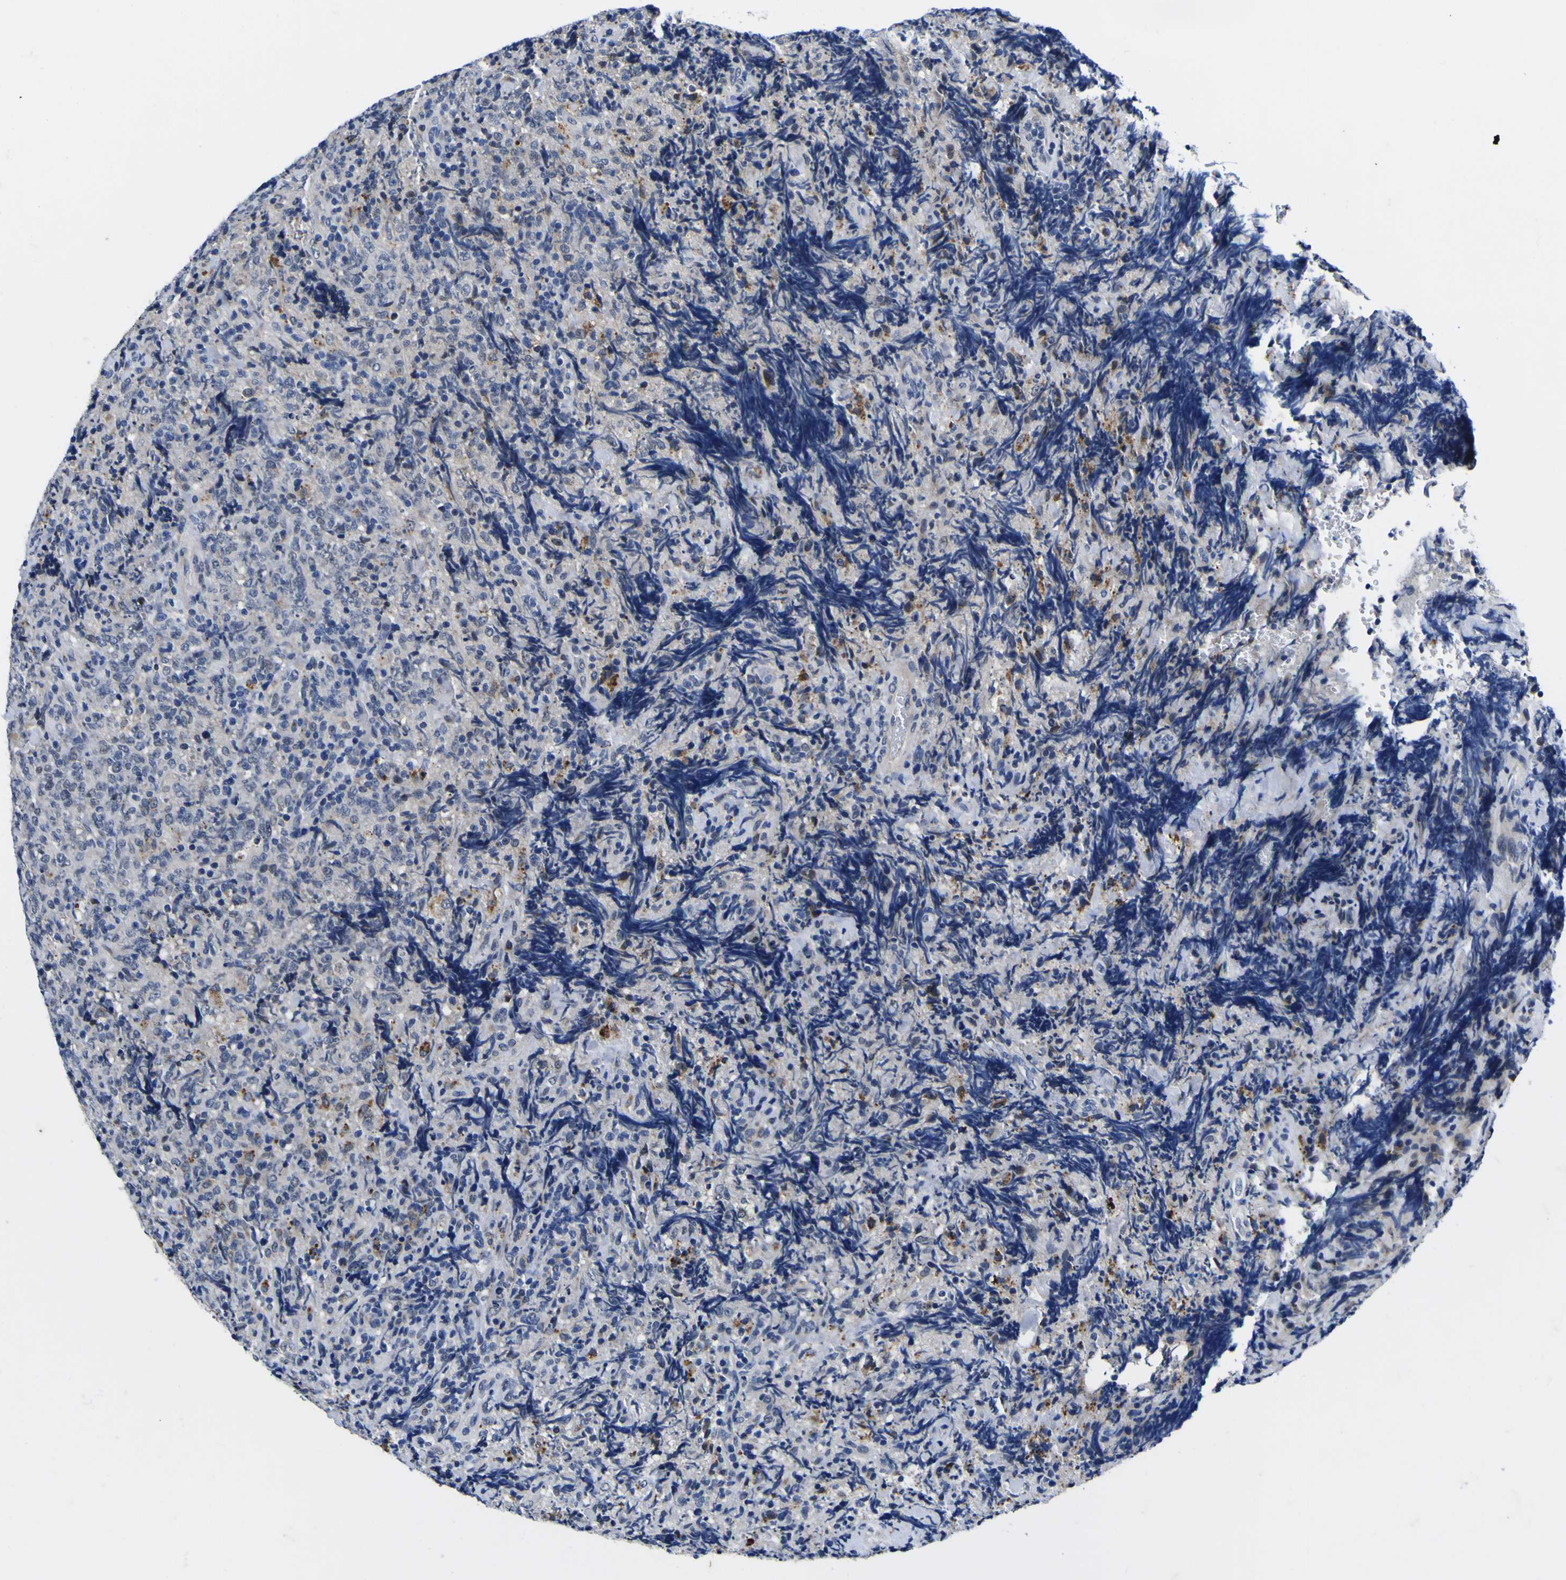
{"staining": {"intensity": "negative", "quantity": "none", "location": "none"}, "tissue": "lymphoma", "cell_type": "Tumor cells", "image_type": "cancer", "snomed": [{"axis": "morphology", "description": "Malignant lymphoma, non-Hodgkin's type, High grade"}, {"axis": "topography", "description": "Tonsil"}], "caption": "This image is of high-grade malignant lymphoma, non-Hodgkin's type stained with immunohistochemistry (IHC) to label a protein in brown with the nuclei are counter-stained blue. There is no expression in tumor cells.", "gene": "IGFLR1", "patient": {"sex": "female", "age": 36}}